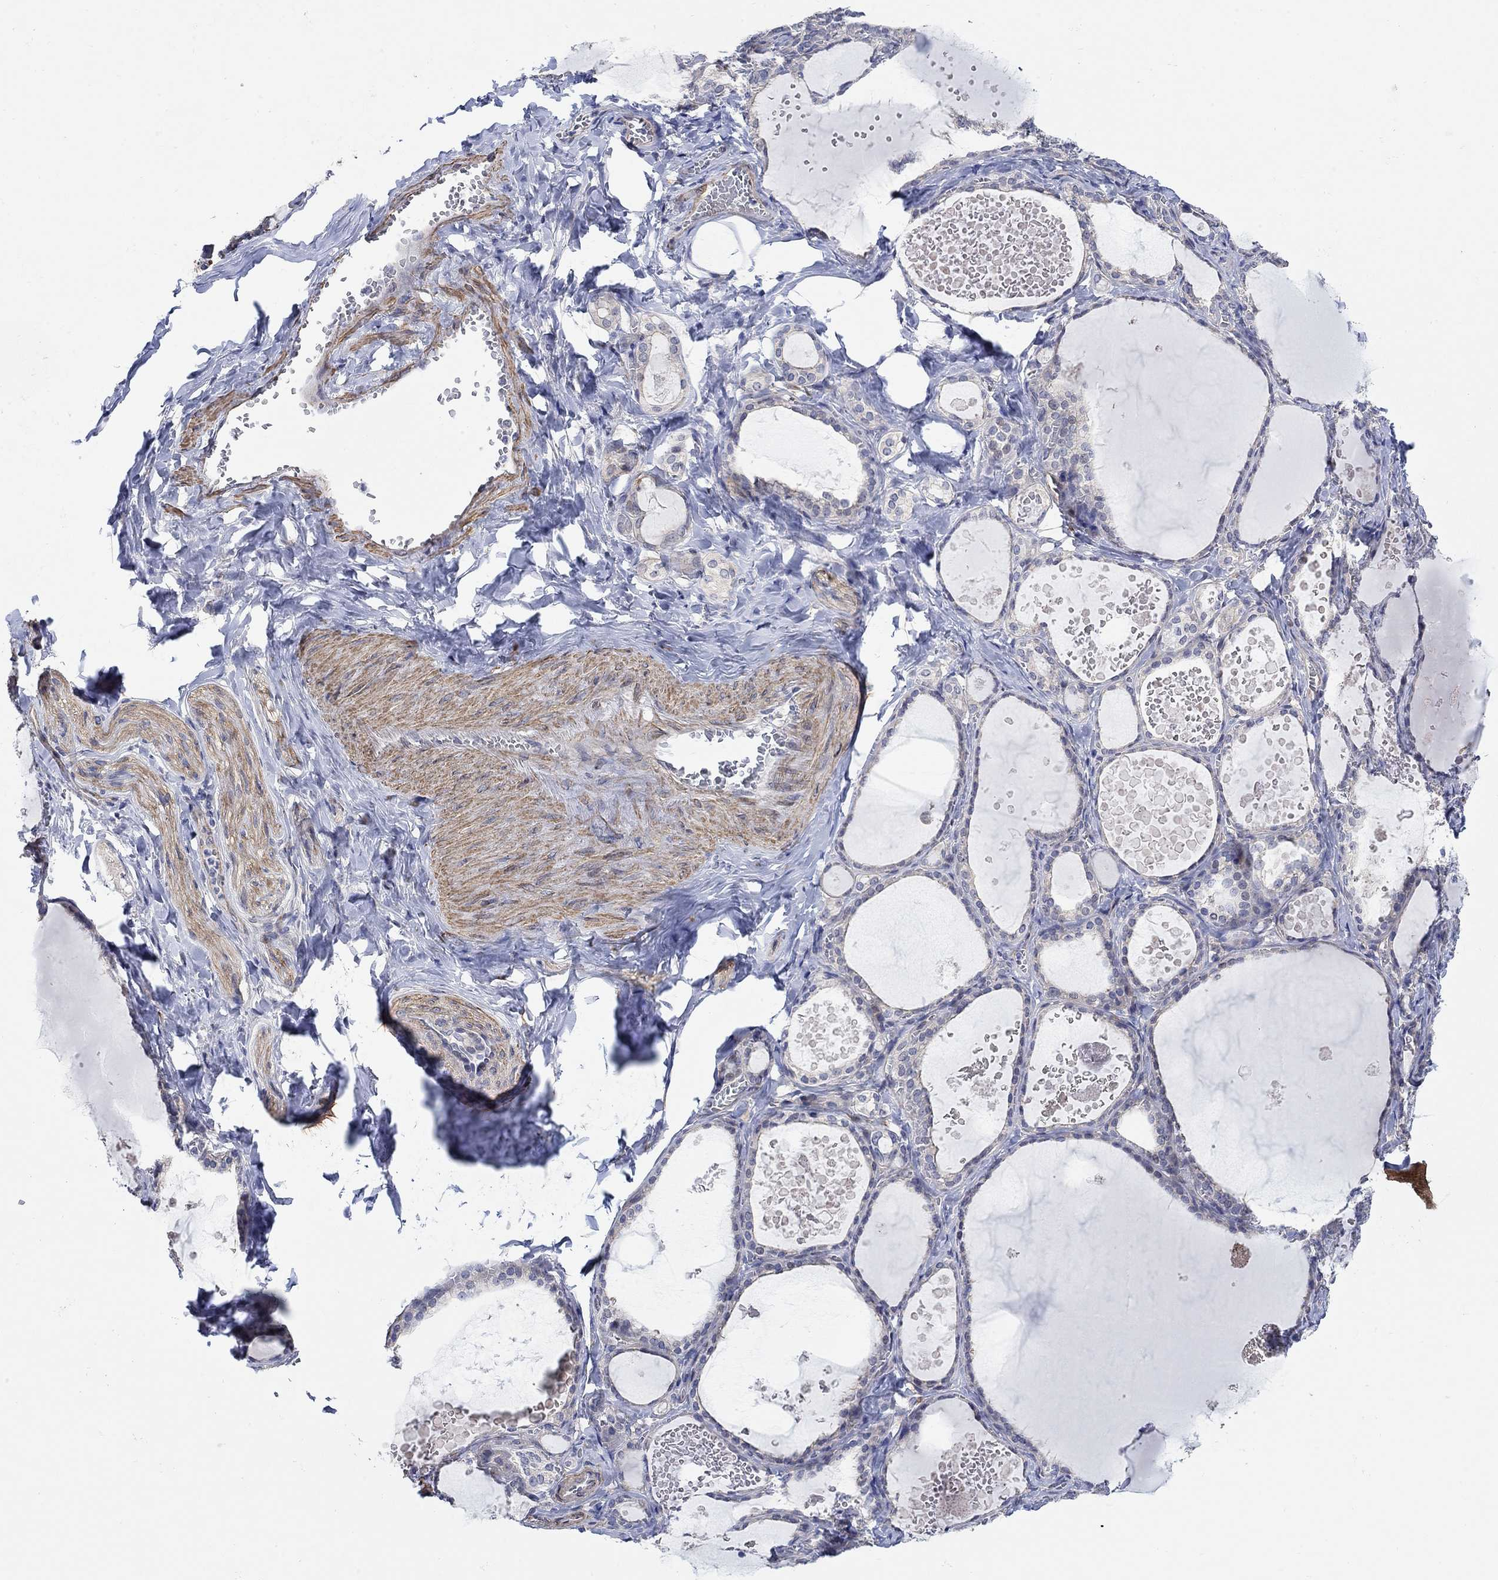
{"staining": {"intensity": "weak", "quantity": "<25%", "location": "cytoplasmic/membranous"}, "tissue": "thyroid gland", "cell_type": "Glandular cells", "image_type": "normal", "snomed": [{"axis": "morphology", "description": "Normal tissue, NOS"}, {"axis": "topography", "description": "Thyroid gland"}], "caption": "Immunohistochemical staining of unremarkable human thyroid gland exhibits no significant staining in glandular cells. (Brightfield microscopy of DAB (3,3'-diaminobenzidine) IHC at high magnification).", "gene": "SCN7A", "patient": {"sex": "female", "age": 56}}